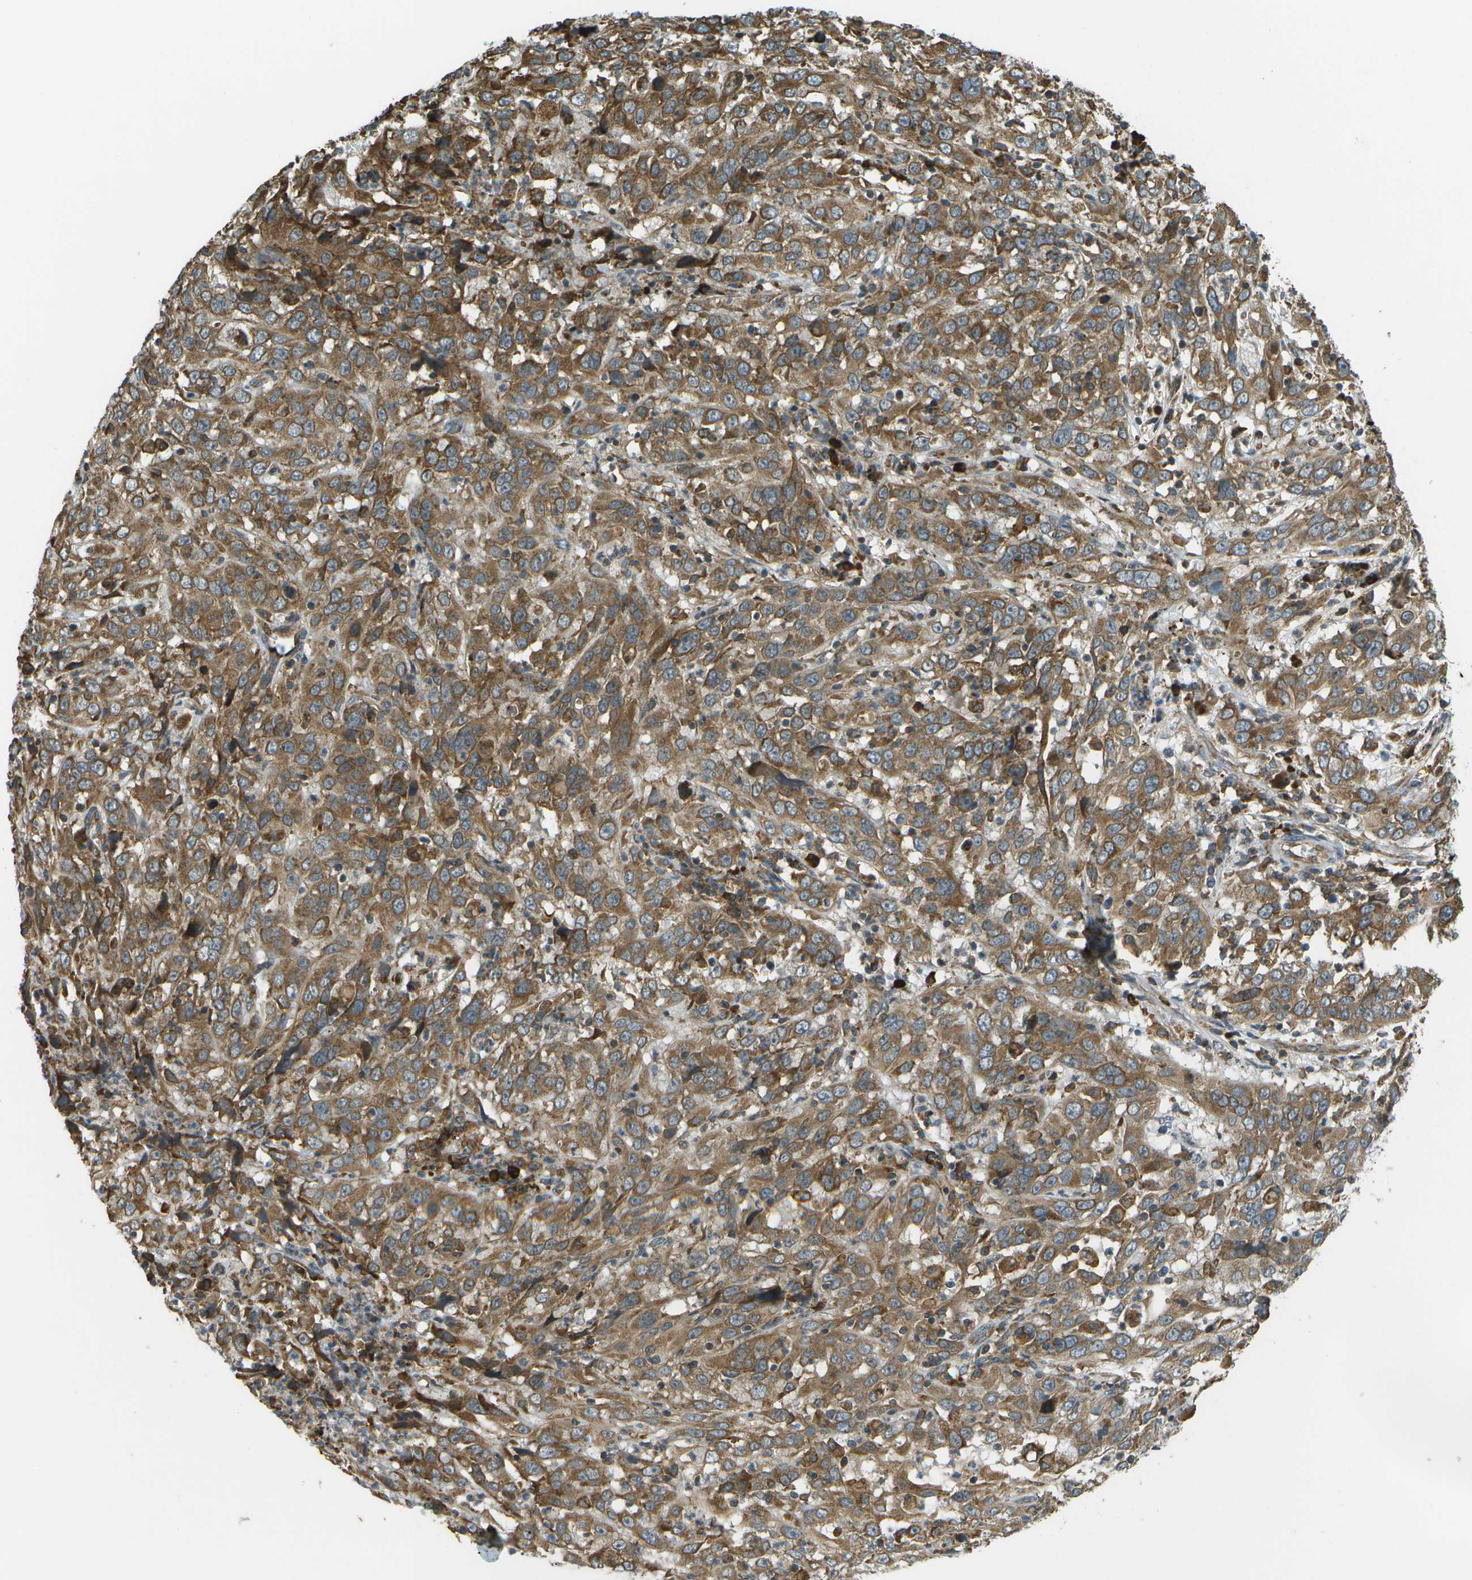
{"staining": {"intensity": "moderate", "quantity": ">75%", "location": "cytoplasmic/membranous"}, "tissue": "cervical cancer", "cell_type": "Tumor cells", "image_type": "cancer", "snomed": [{"axis": "morphology", "description": "Squamous cell carcinoma, NOS"}, {"axis": "topography", "description": "Cervix"}], "caption": "There is medium levels of moderate cytoplasmic/membranous positivity in tumor cells of cervical squamous cell carcinoma, as demonstrated by immunohistochemical staining (brown color).", "gene": "USP30", "patient": {"sex": "female", "age": 32}}